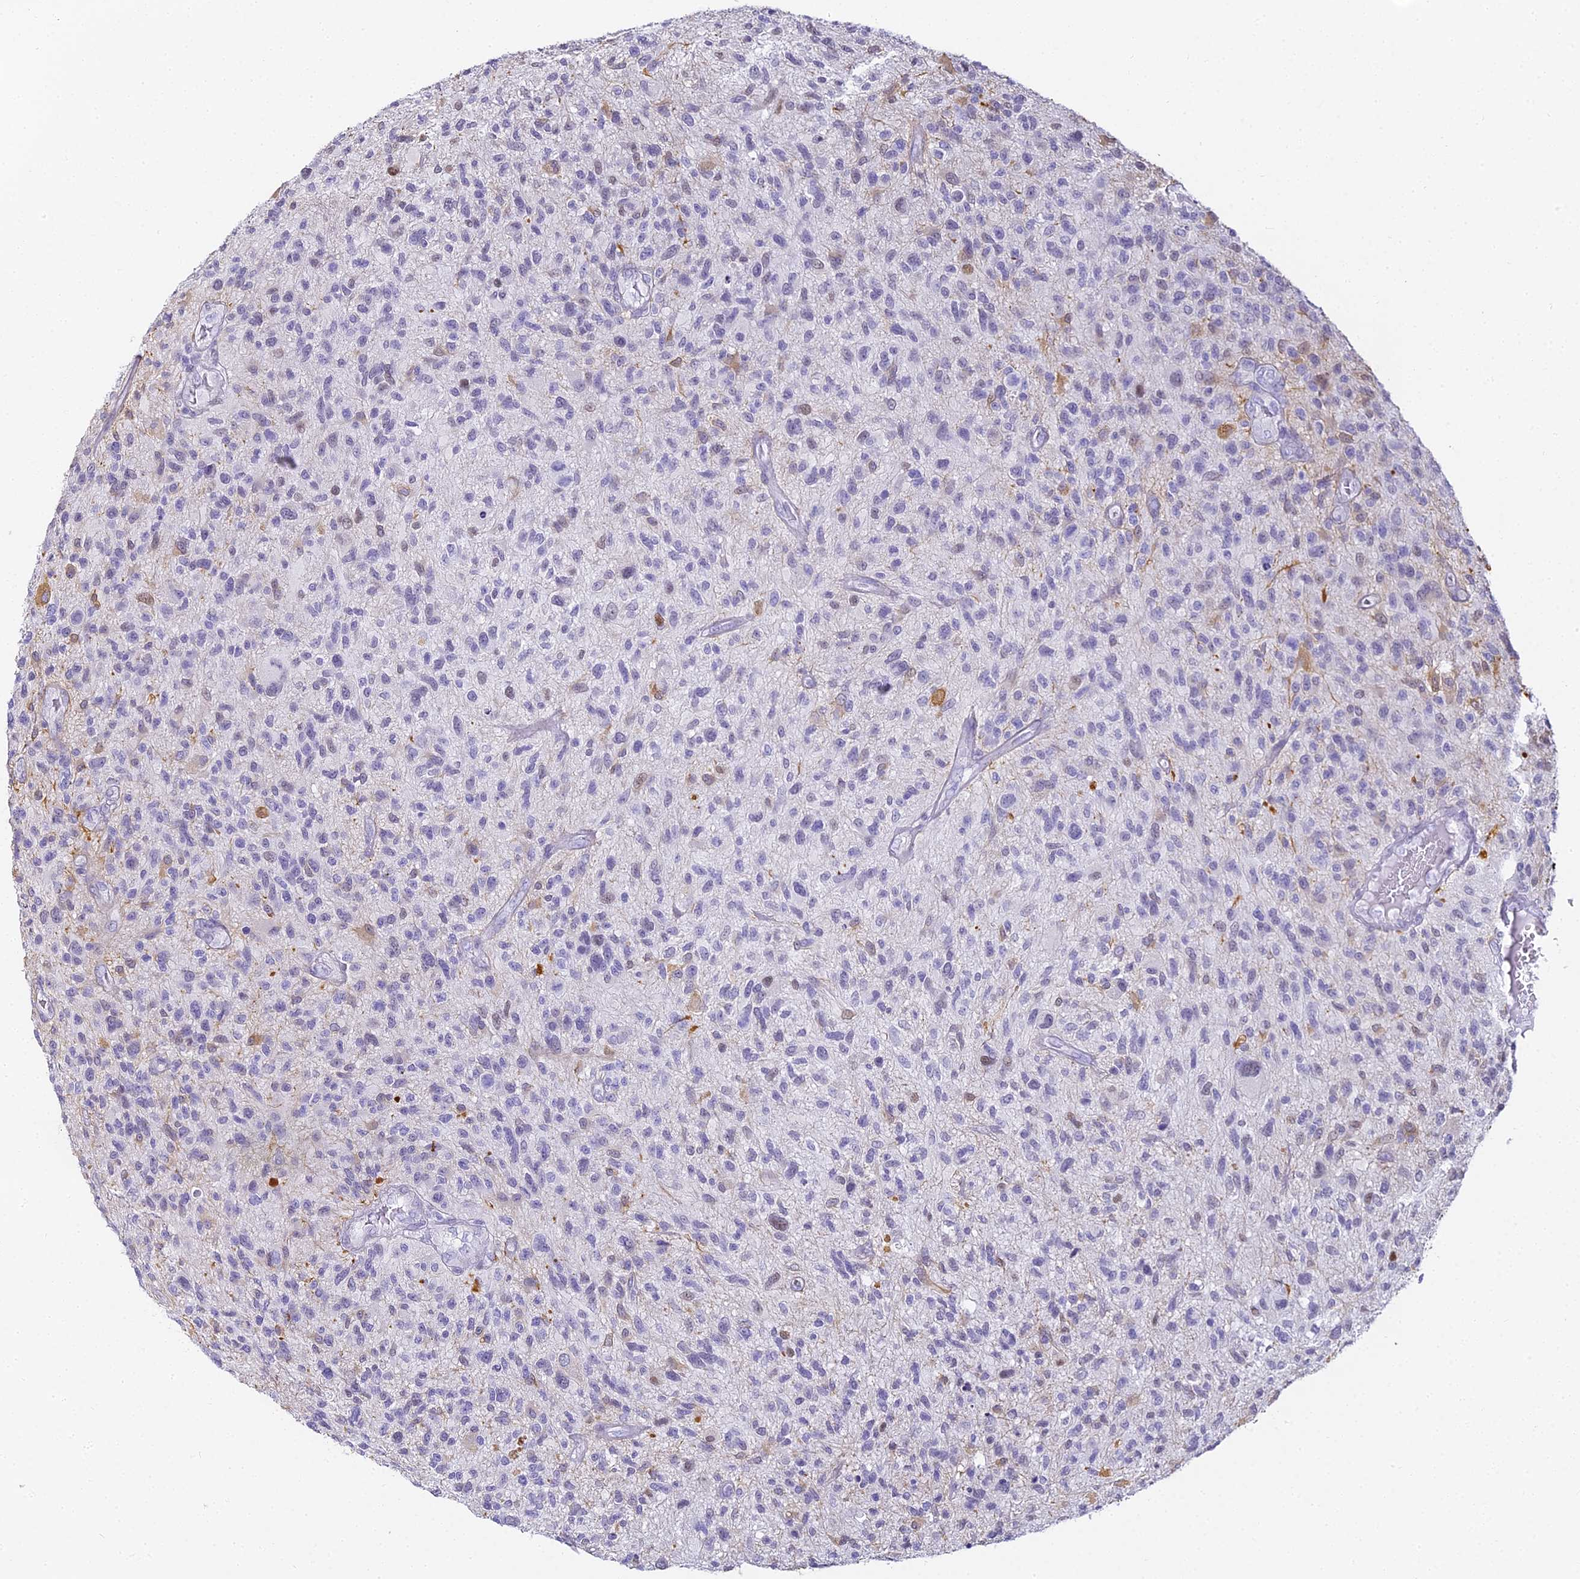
{"staining": {"intensity": "negative", "quantity": "none", "location": "none"}, "tissue": "glioma", "cell_type": "Tumor cells", "image_type": "cancer", "snomed": [{"axis": "morphology", "description": "Glioma, malignant, High grade"}, {"axis": "topography", "description": "Brain"}], "caption": "Image shows no protein expression in tumor cells of malignant high-grade glioma tissue. (Immunohistochemistry, brightfield microscopy, high magnification).", "gene": "ABHD14A-ACY1", "patient": {"sex": "male", "age": 47}}